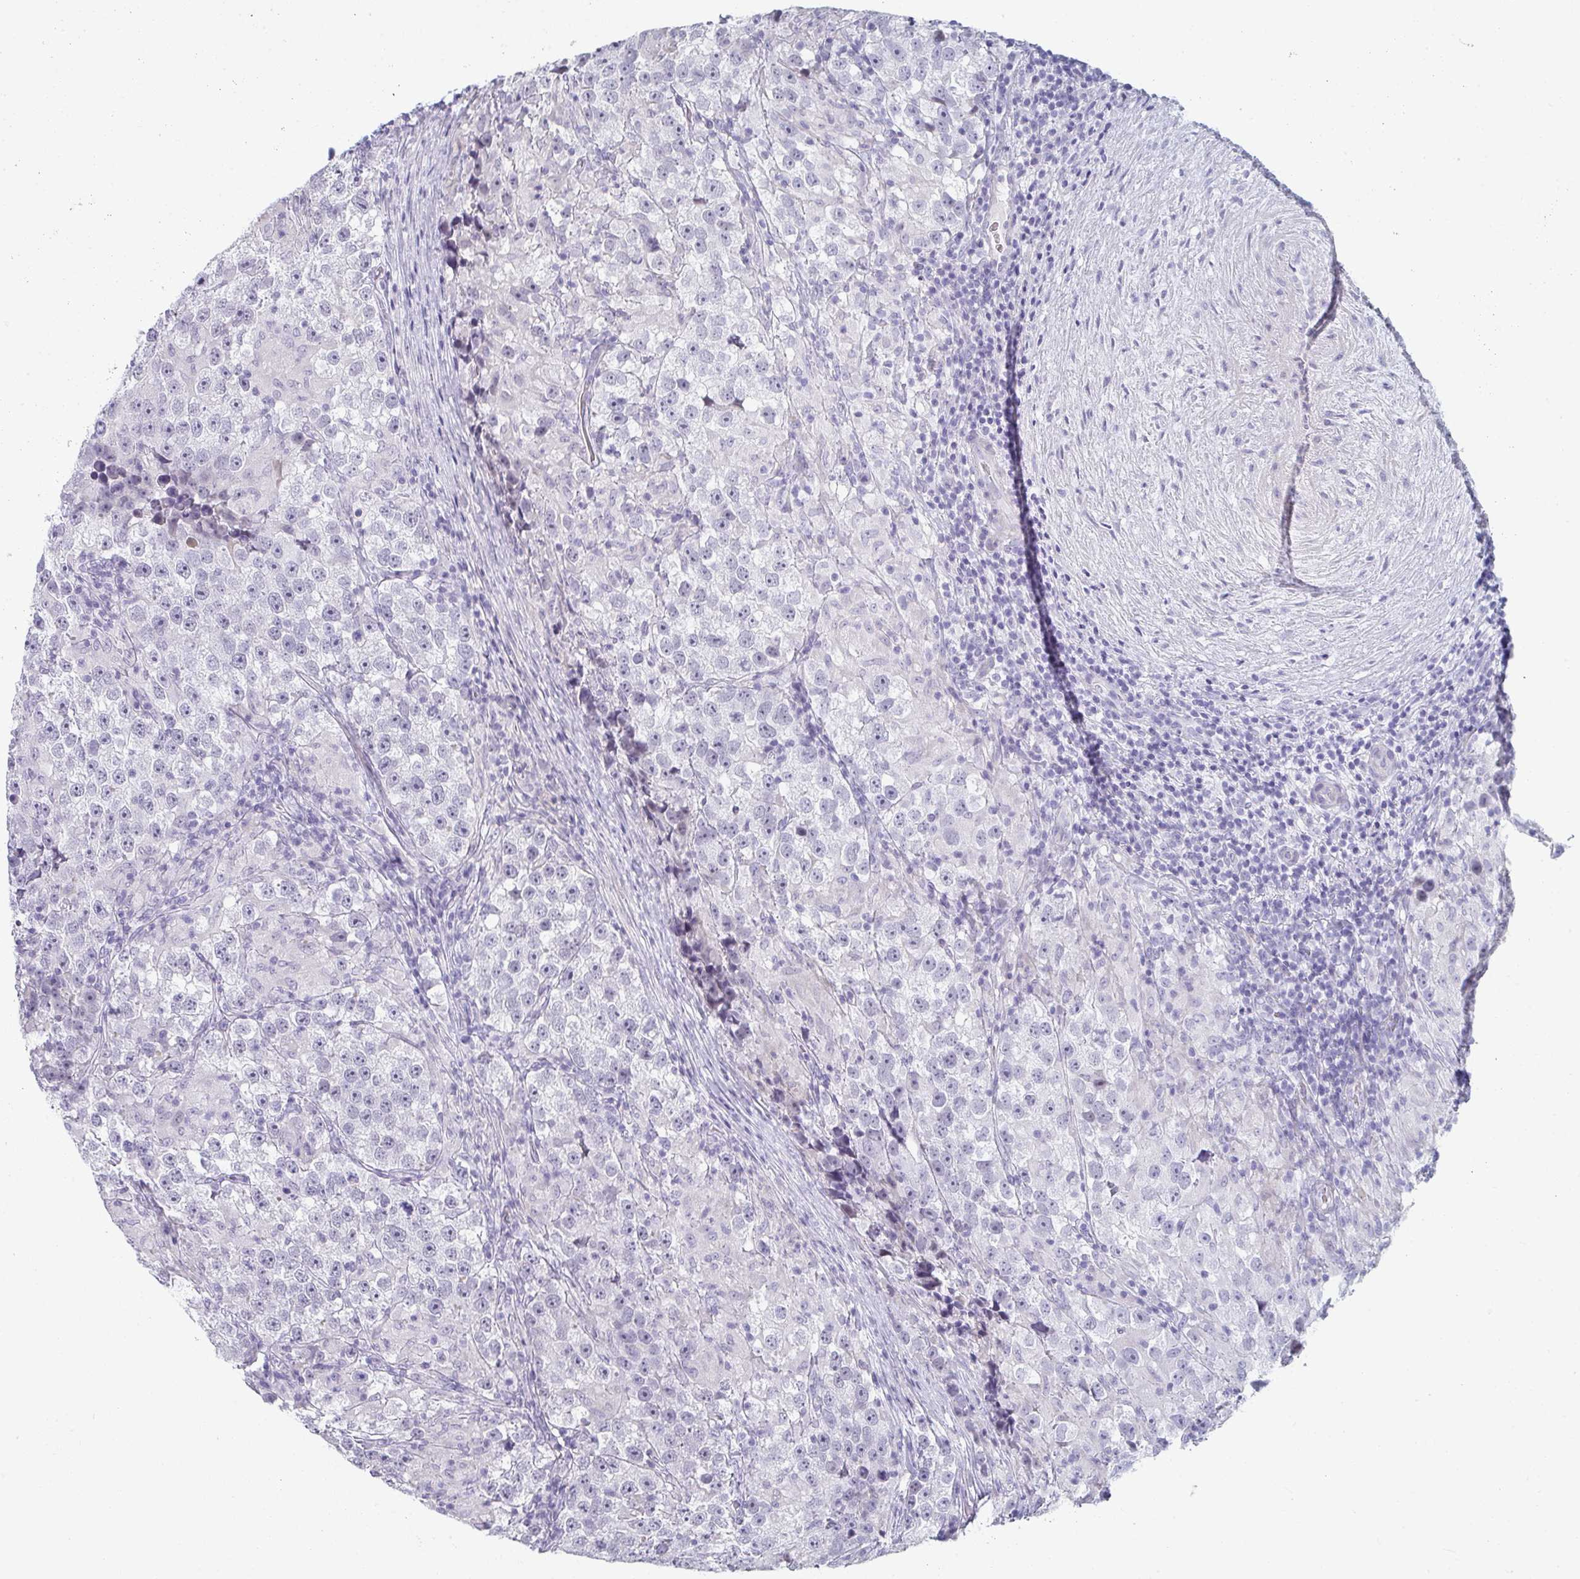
{"staining": {"intensity": "negative", "quantity": "none", "location": "none"}, "tissue": "testis cancer", "cell_type": "Tumor cells", "image_type": "cancer", "snomed": [{"axis": "morphology", "description": "Seminoma, NOS"}, {"axis": "topography", "description": "Testis"}], "caption": "The IHC histopathology image has no significant staining in tumor cells of seminoma (testis) tissue.", "gene": "A1CF", "patient": {"sex": "male", "age": 46}}